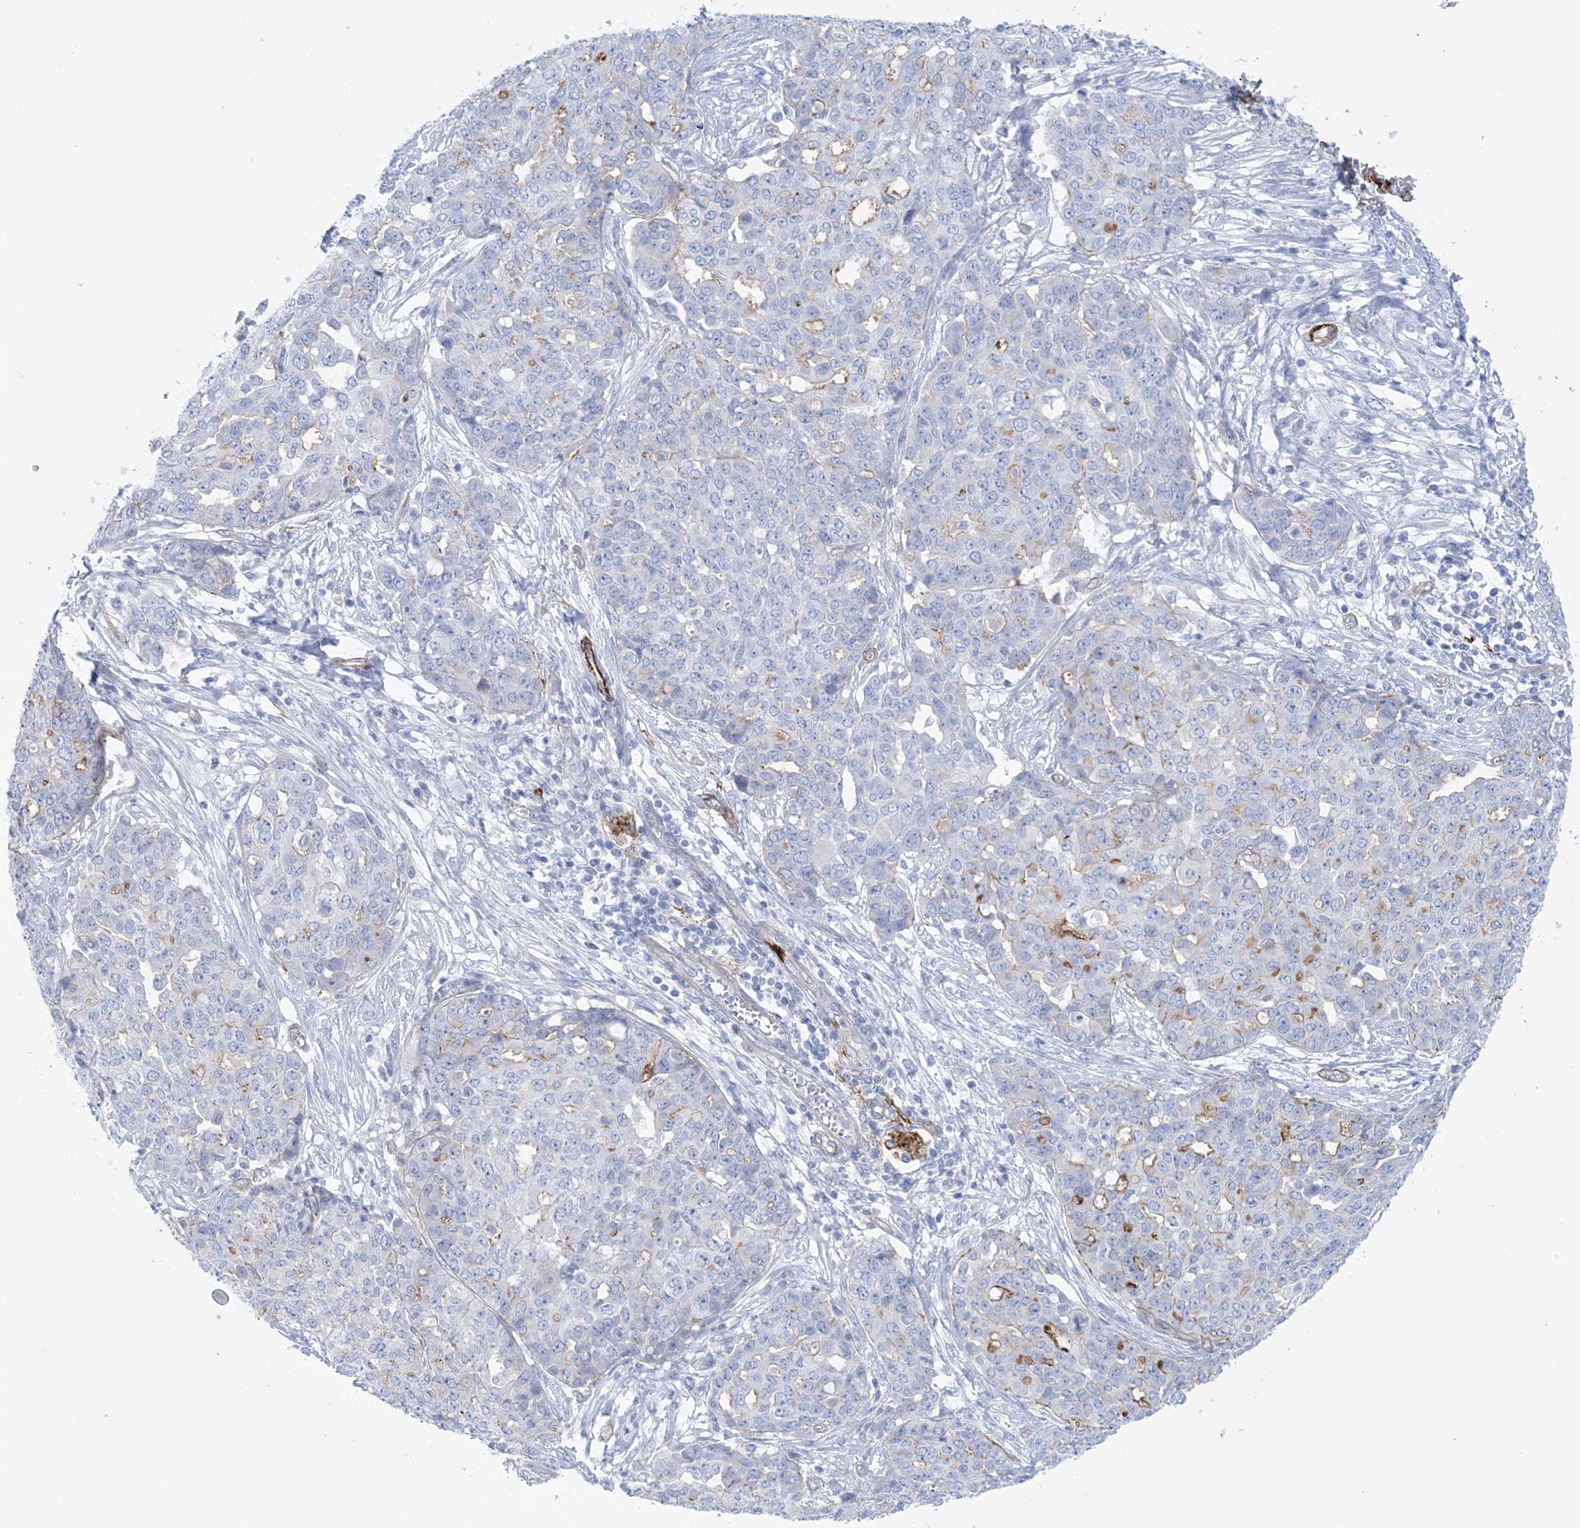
{"staining": {"intensity": "weak", "quantity": "<25%", "location": "cytoplasmic/membranous"}, "tissue": "ovarian cancer", "cell_type": "Tumor cells", "image_type": "cancer", "snomed": [{"axis": "morphology", "description": "Cystadenocarcinoma, serous, NOS"}, {"axis": "topography", "description": "Soft tissue"}, {"axis": "topography", "description": "Ovary"}], "caption": "Immunohistochemical staining of ovarian cancer (serous cystadenocarcinoma) displays no significant staining in tumor cells.", "gene": "SHANK1", "patient": {"sex": "female", "age": 57}}